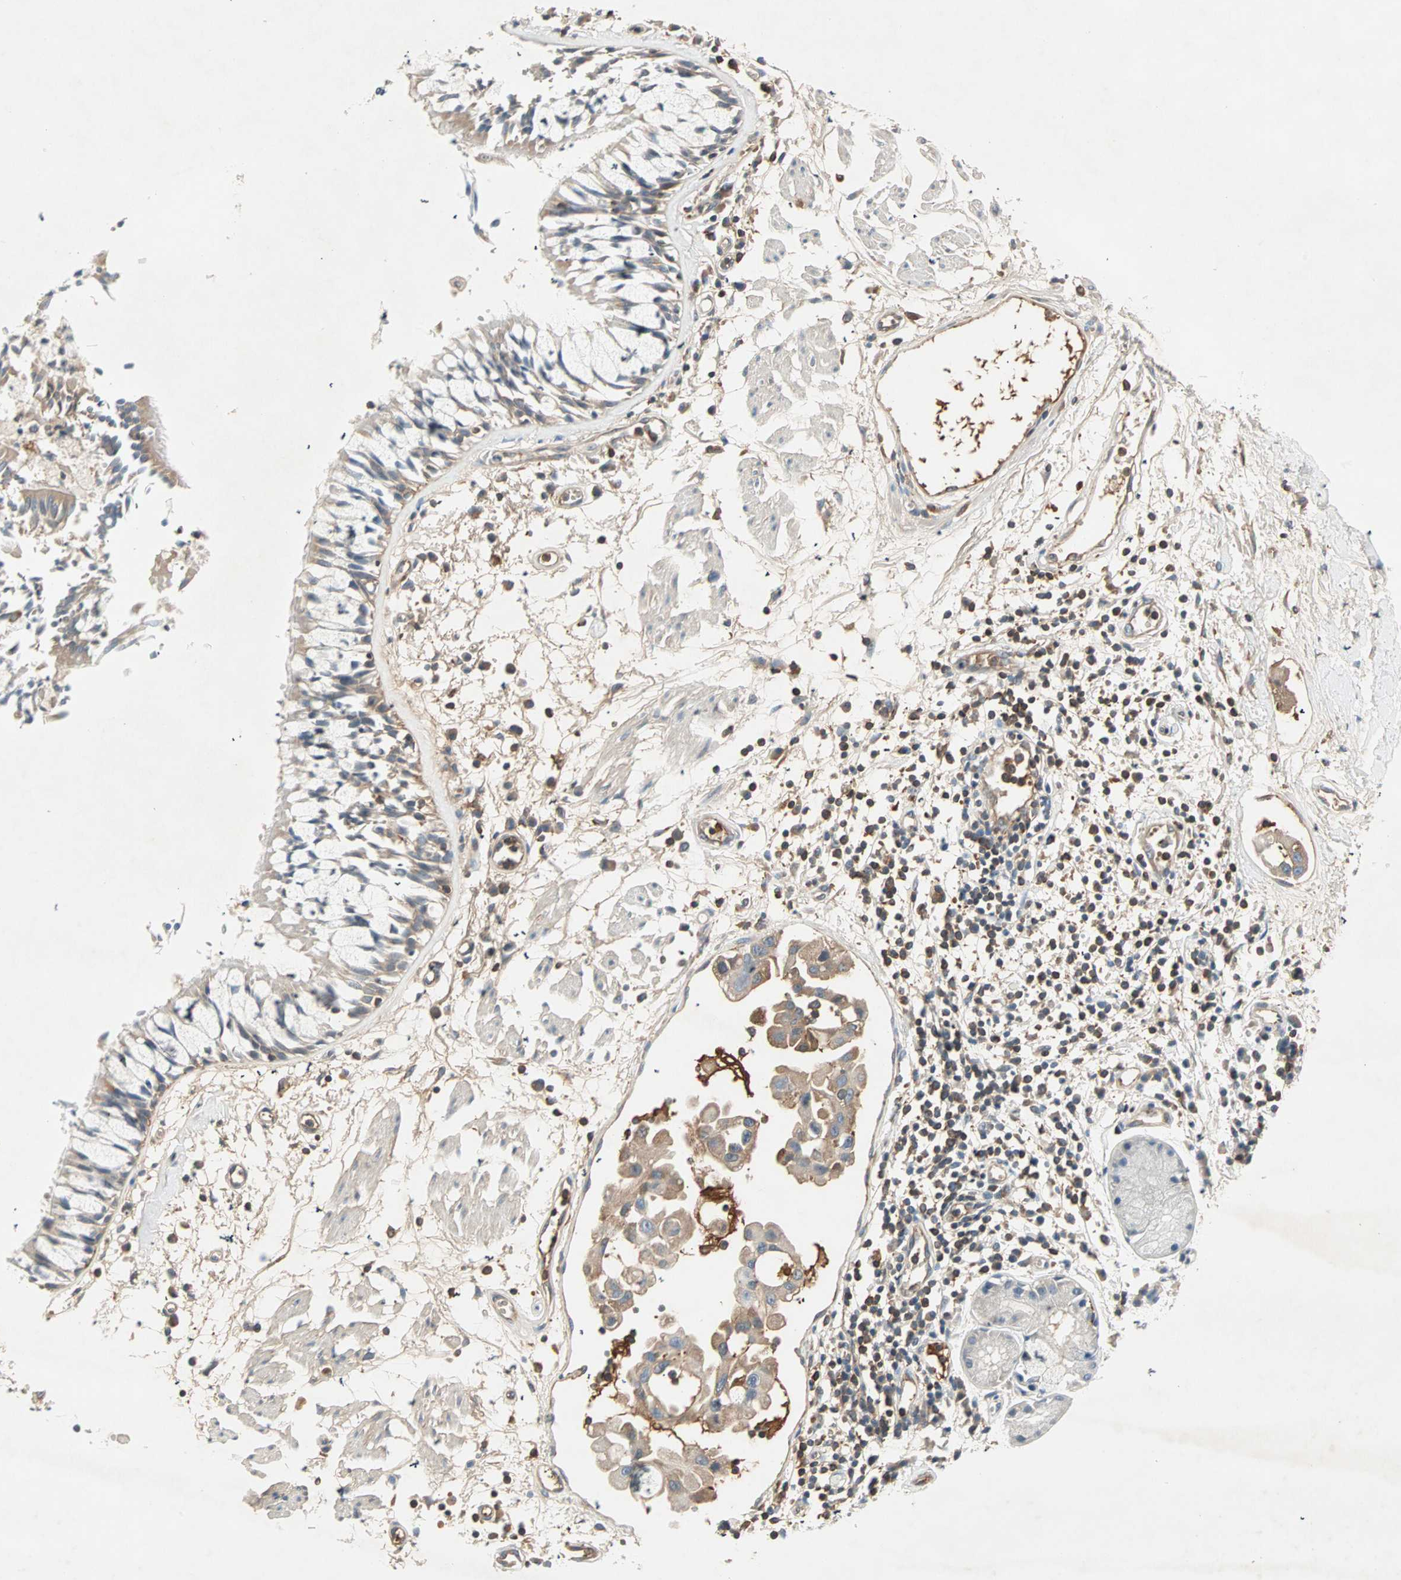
{"staining": {"intensity": "negative", "quantity": "none", "location": "none"}, "tissue": "adipose tissue", "cell_type": "Adipocytes", "image_type": "normal", "snomed": [{"axis": "morphology", "description": "Normal tissue, NOS"}, {"axis": "morphology", "description": "Adenocarcinoma, NOS"}, {"axis": "topography", "description": "Cartilage tissue"}, {"axis": "topography", "description": "Bronchus"}, {"axis": "topography", "description": "Lung"}], "caption": "The photomicrograph exhibits no staining of adipocytes in normal adipose tissue. (Stains: DAB immunohistochemistry with hematoxylin counter stain, Microscopy: brightfield microscopy at high magnification).", "gene": "TEC", "patient": {"sex": "female", "age": 67}}